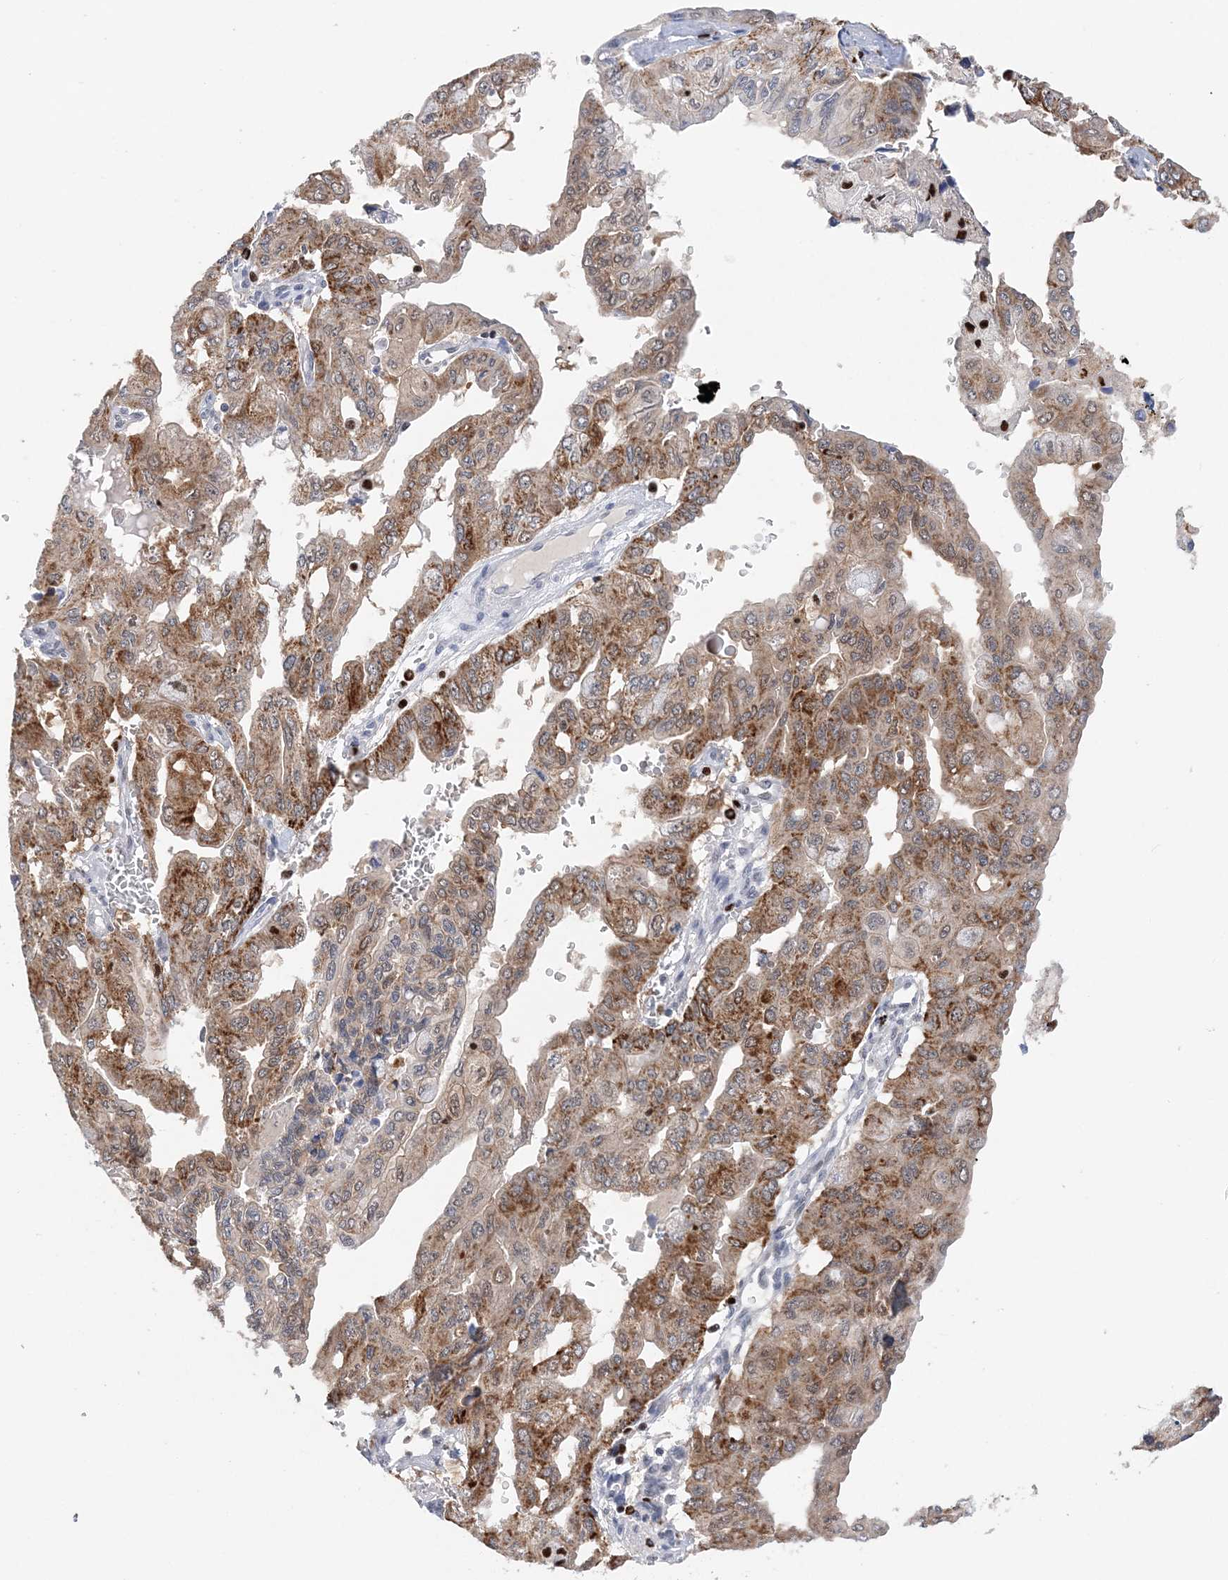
{"staining": {"intensity": "moderate", "quantity": ">75%", "location": "cytoplasmic/membranous"}, "tissue": "pancreatic cancer", "cell_type": "Tumor cells", "image_type": "cancer", "snomed": [{"axis": "morphology", "description": "Adenocarcinoma, NOS"}, {"axis": "topography", "description": "Pancreas"}], "caption": "An image of pancreatic cancer stained for a protein displays moderate cytoplasmic/membranous brown staining in tumor cells.", "gene": "NIT2", "patient": {"sex": "male", "age": 51}}